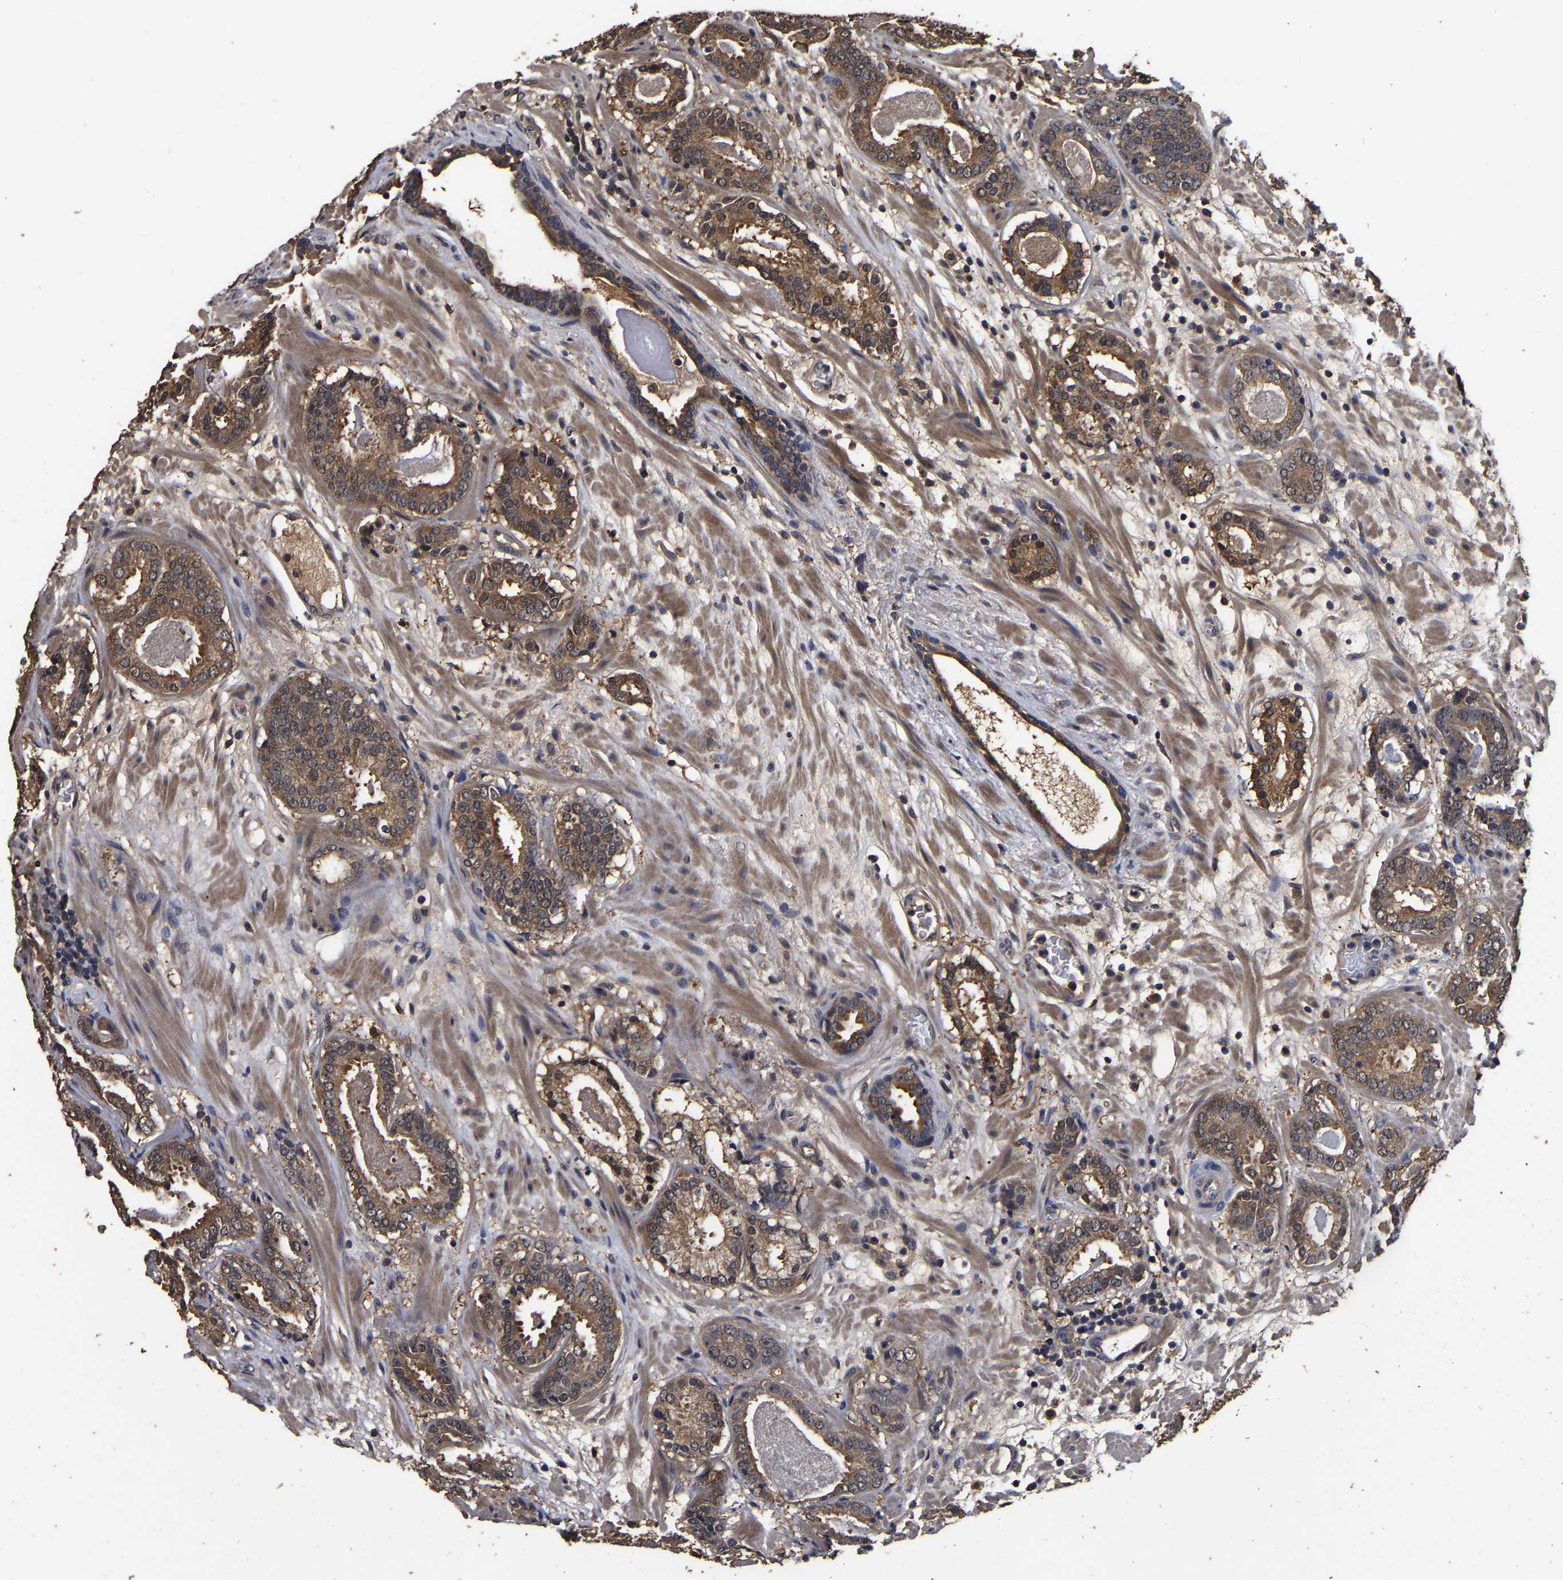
{"staining": {"intensity": "moderate", "quantity": ">75%", "location": "cytoplasmic/membranous"}, "tissue": "prostate cancer", "cell_type": "Tumor cells", "image_type": "cancer", "snomed": [{"axis": "morphology", "description": "Adenocarcinoma, Low grade"}, {"axis": "topography", "description": "Prostate"}], "caption": "This image shows prostate cancer (adenocarcinoma (low-grade)) stained with IHC to label a protein in brown. The cytoplasmic/membranous of tumor cells show moderate positivity for the protein. Nuclei are counter-stained blue.", "gene": "STK32C", "patient": {"sex": "male", "age": 69}}